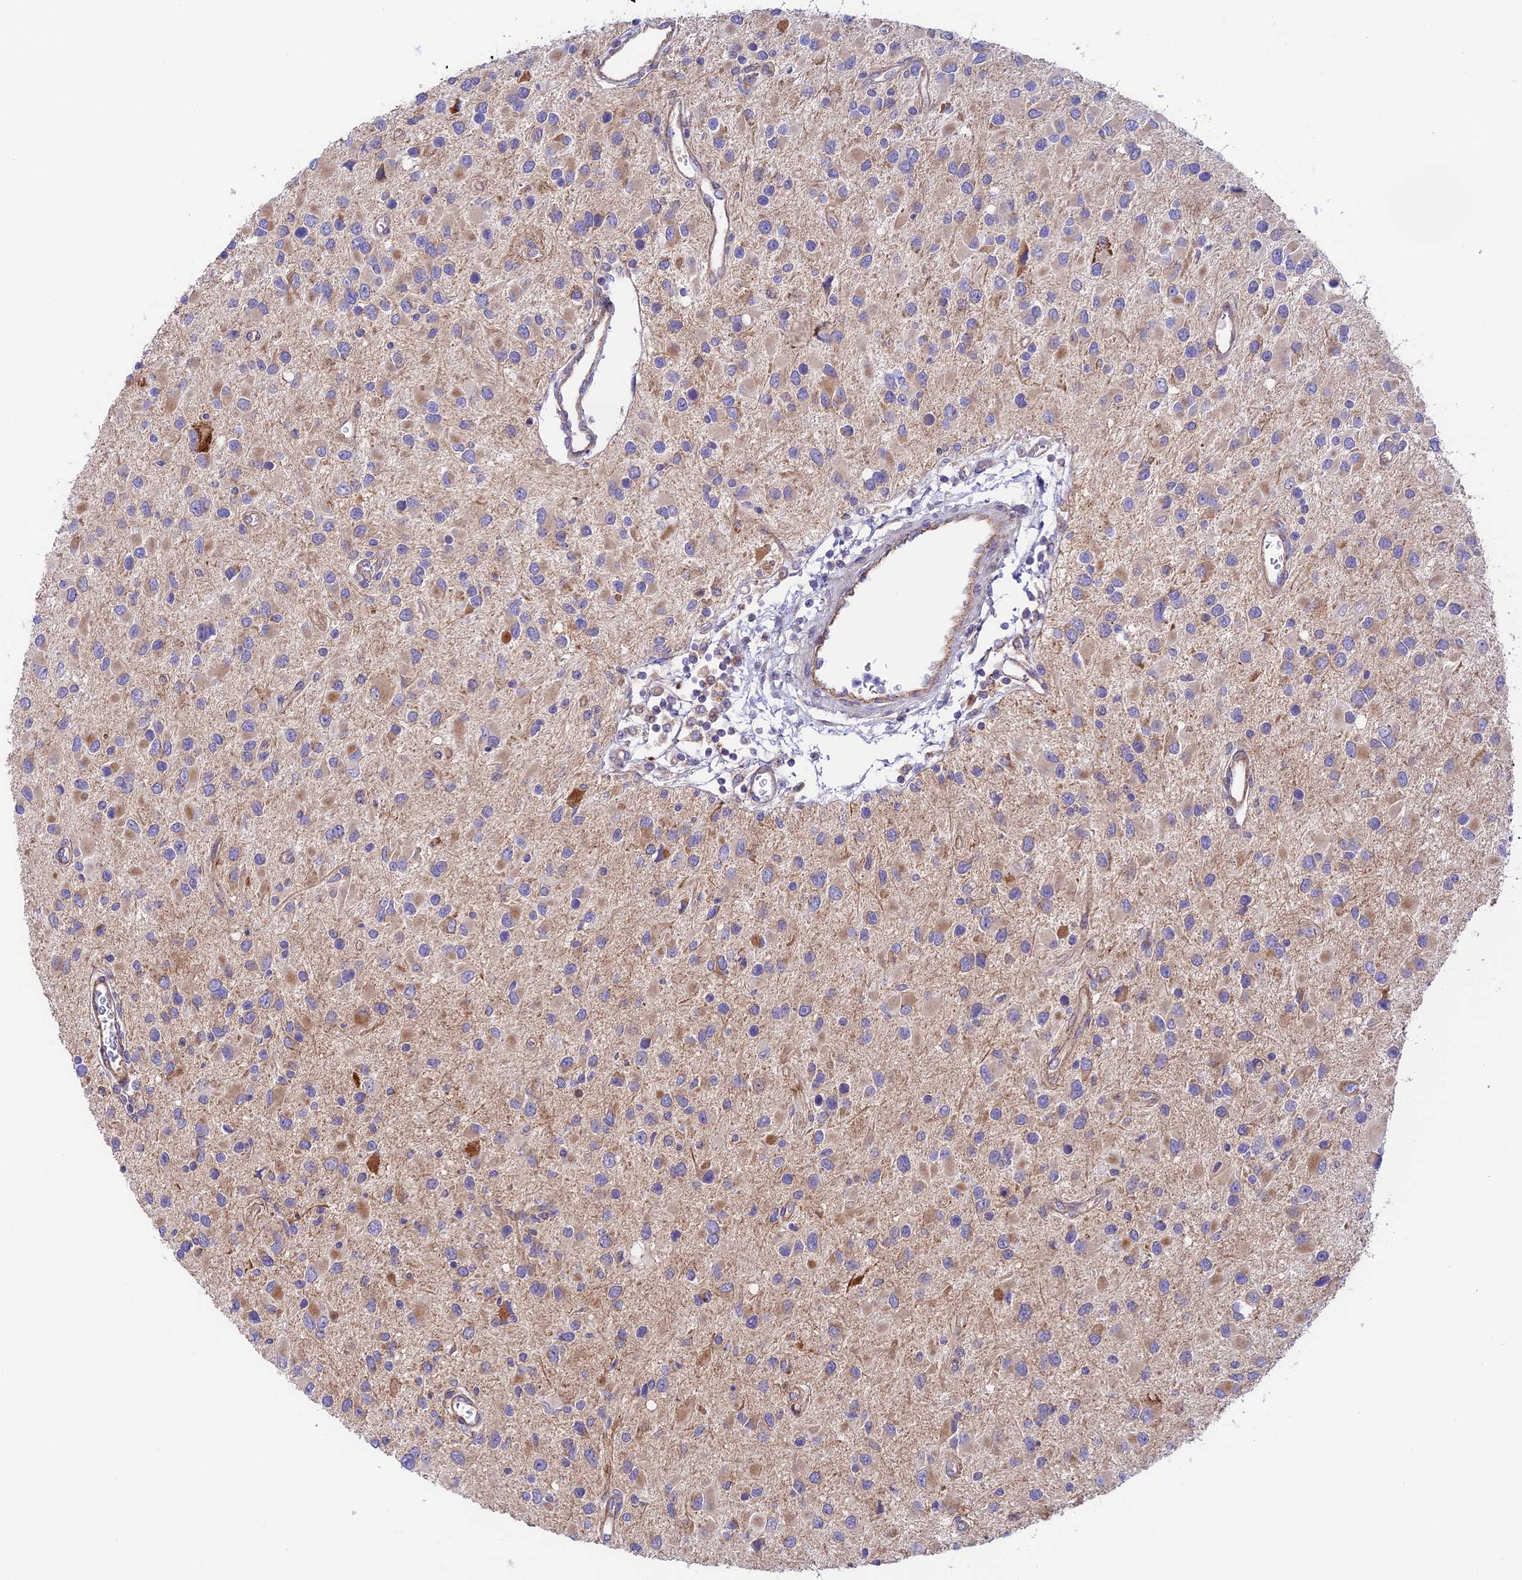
{"staining": {"intensity": "weak", "quantity": "<25%", "location": "cytoplasmic/membranous"}, "tissue": "glioma", "cell_type": "Tumor cells", "image_type": "cancer", "snomed": [{"axis": "morphology", "description": "Glioma, malignant, High grade"}, {"axis": "topography", "description": "Brain"}], "caption": "Tumor cells show no significant expression in glioma. (Brightfield microscopy of DAB (3,3'-diaminobenzidine) immunohistochemistry (IHC) at high magnification).", "gene": "VPS13C", "patient": {"sex": "male", "age": 53}}